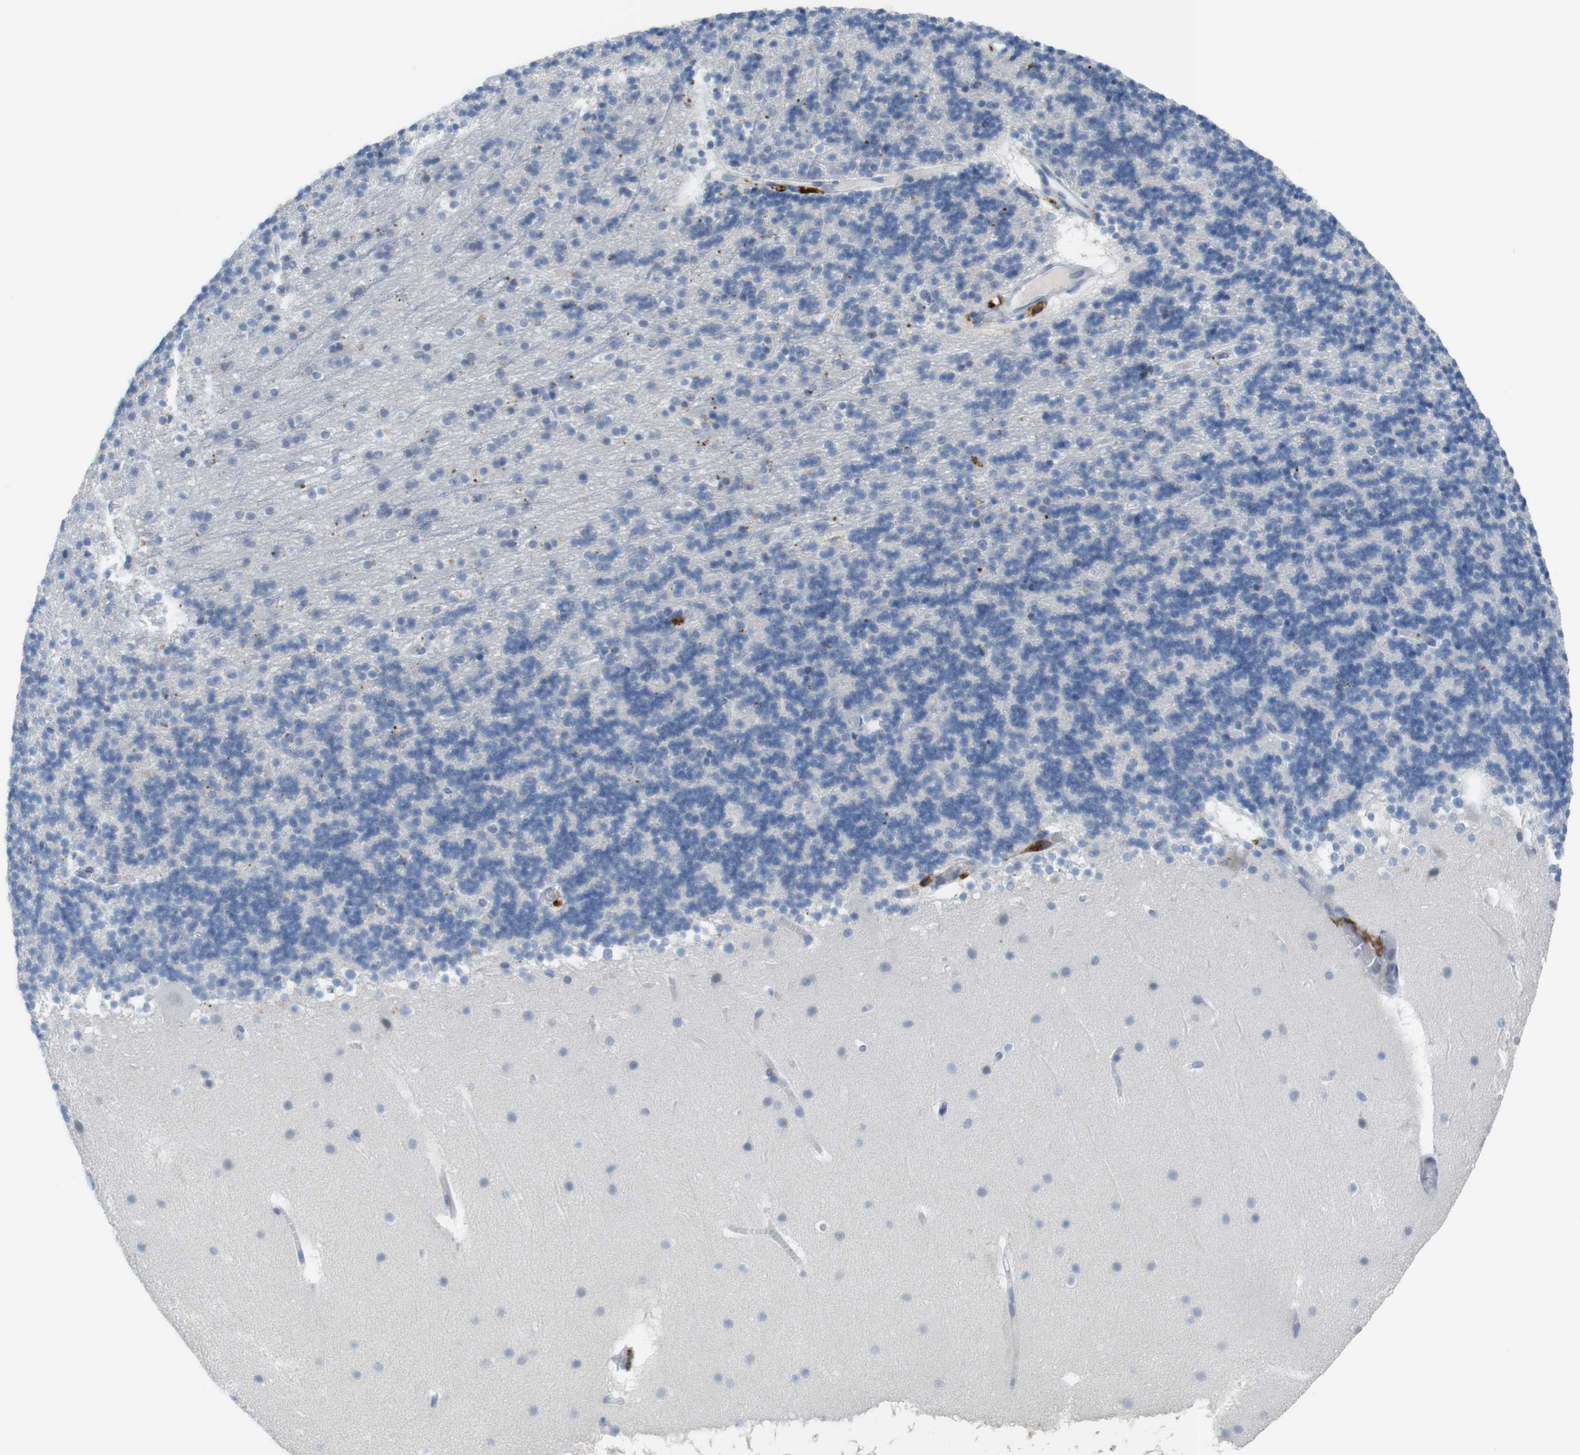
{"staining": {"intensity": "negative", "quantity": "none", "location": "none"}, "tissue": "cerebellum", "cell_type": "Cells in granular layer", "image_type": "normal", "snomed": [{"axis": "morphology", "description": "Normal tissue, NOS"}, {"axis": "topography", "description": "Cerebellum"}], "caption": "Immunohistochemistry (IHC) of benign cerebellum exhibits no expression in cells in granular layer.", "gene": "YIPF1", "patient": {"sex": "male", "age": 45}}